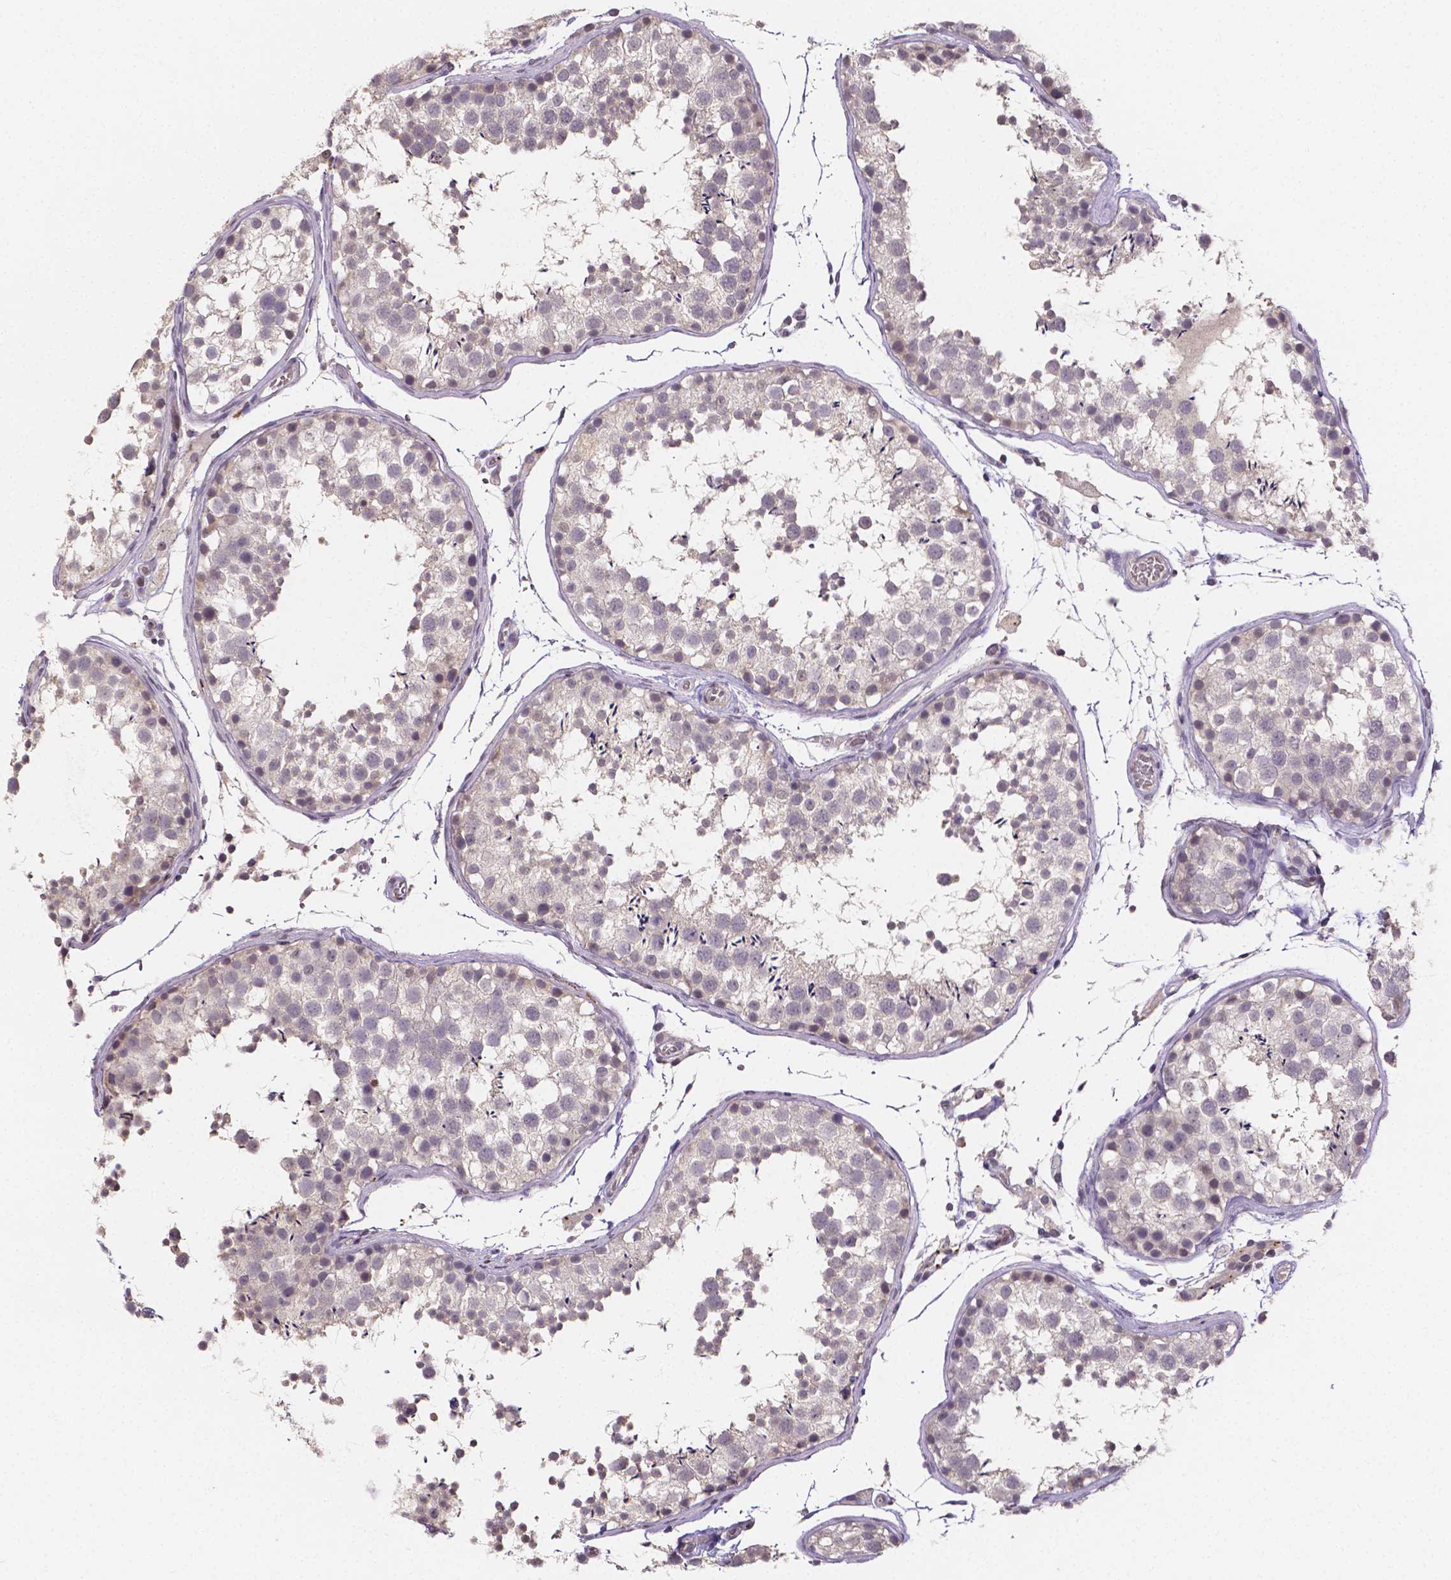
{"staining": {"intensity": "negative", "quantity": "none", "location": "none"}, "tissue": "testis", "cell_type": "Cells in seminiferous ducts", "image_type": "normal", "snomed": [{"axis": "morphology", "description": "Normal tissue, NOS"}, {"axis": "topography", "description": "Testis"}], "caption": "Immunohistochemistry photomicrograph of benign testis: human testis stained with DAB displays no significant protein staining in cells in seminiferous ducts.", "gene": "NRGN", "patient": {"sex": "male", "age": 29}}